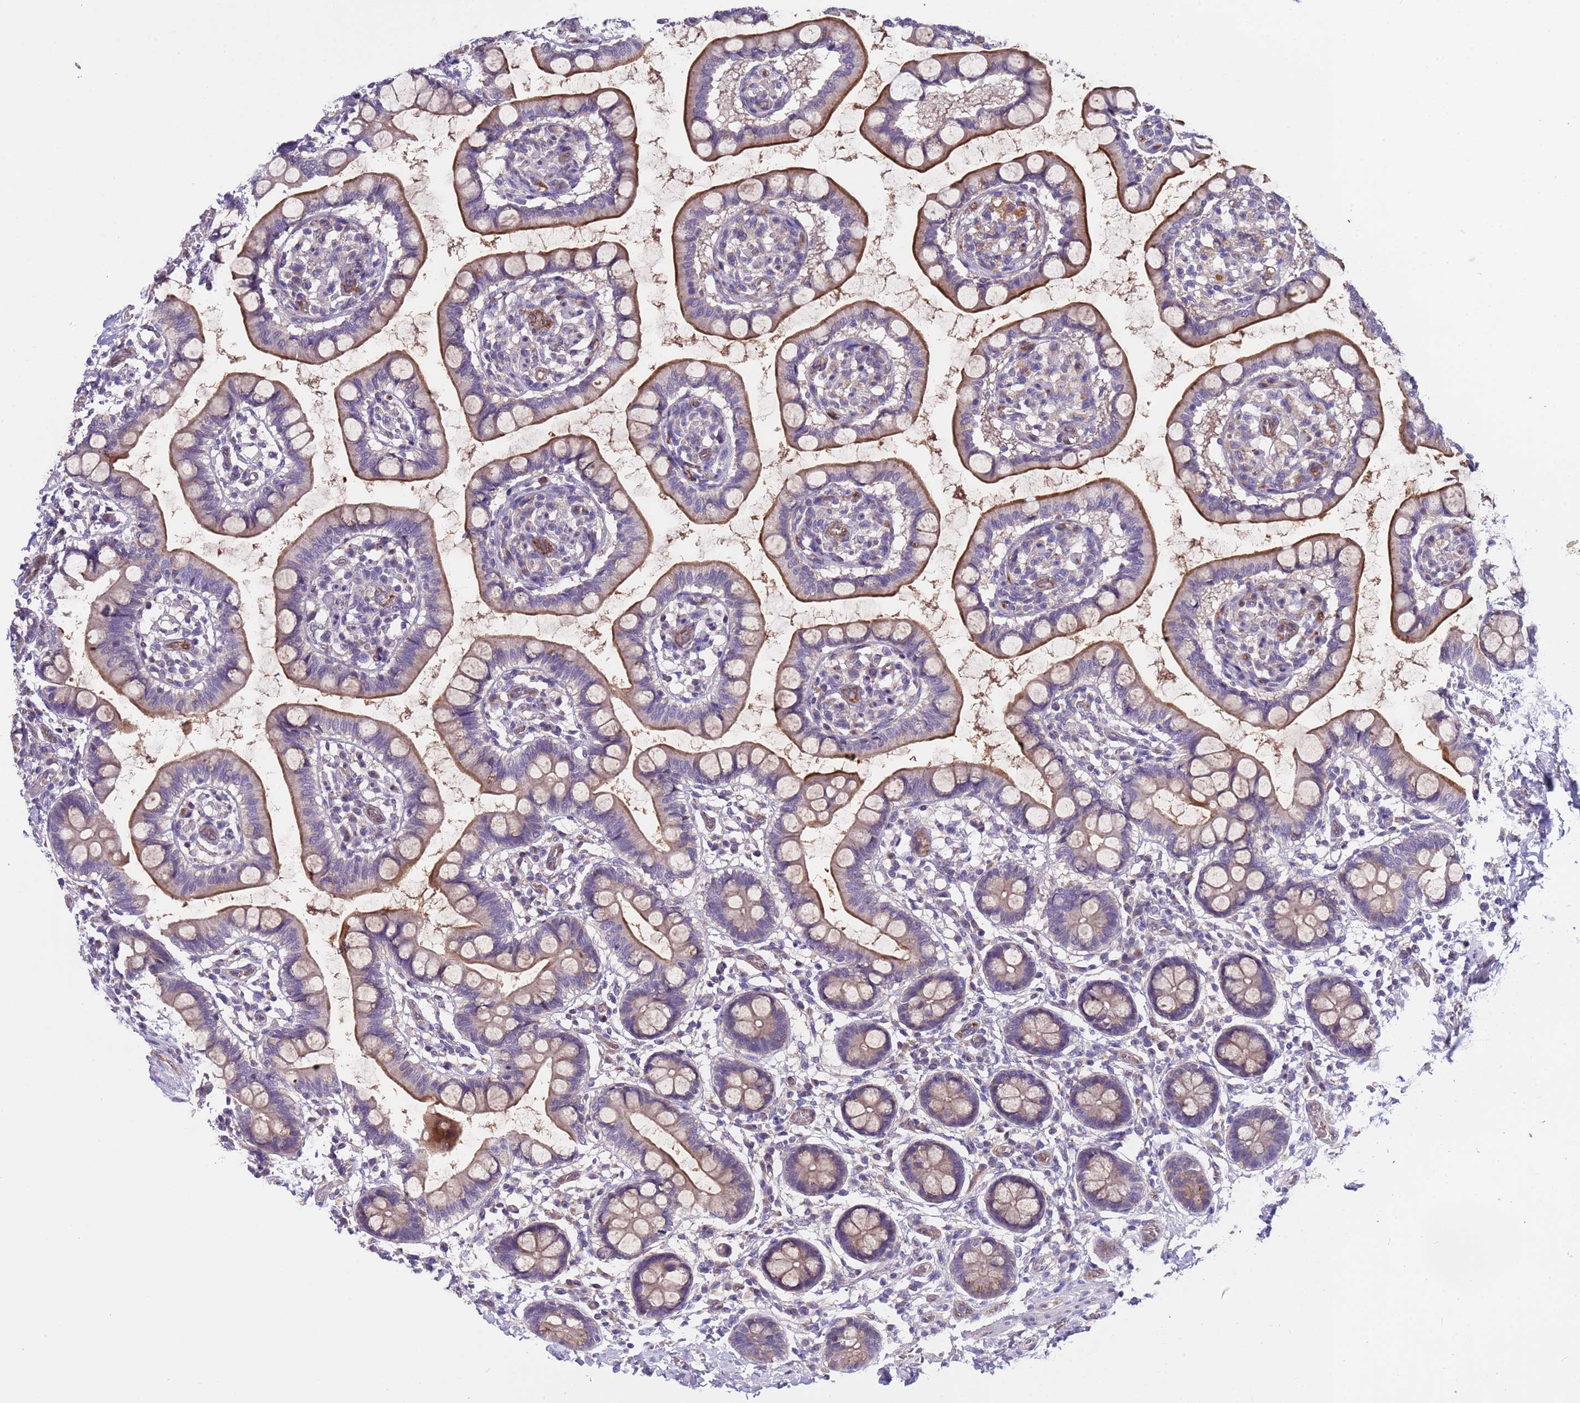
{"staining": {"intensity": "moderate", "quantity": "25%-75%", "location": "cytoplasmic/membranous"}, "tissue": "small intestine", "cell_type": "Glandular cells", "image_type": "normal", "snomed": [{"axis": "morphology", "description": "Normal tissue, NOS"}, {"axis": "topography", "description": "Small intestine"}], "caption": "High-magnification brightfield microscopy of normal small intestine stained with DAB (brown) and counterstained with hematoxylin (blue). glandular cells exhibit moderate cytoplasmic/membranous expression is appreciated in about25%-75% of cells.", "gene": "ZNF248", "patient": {"sex": "male", "age": 52}}